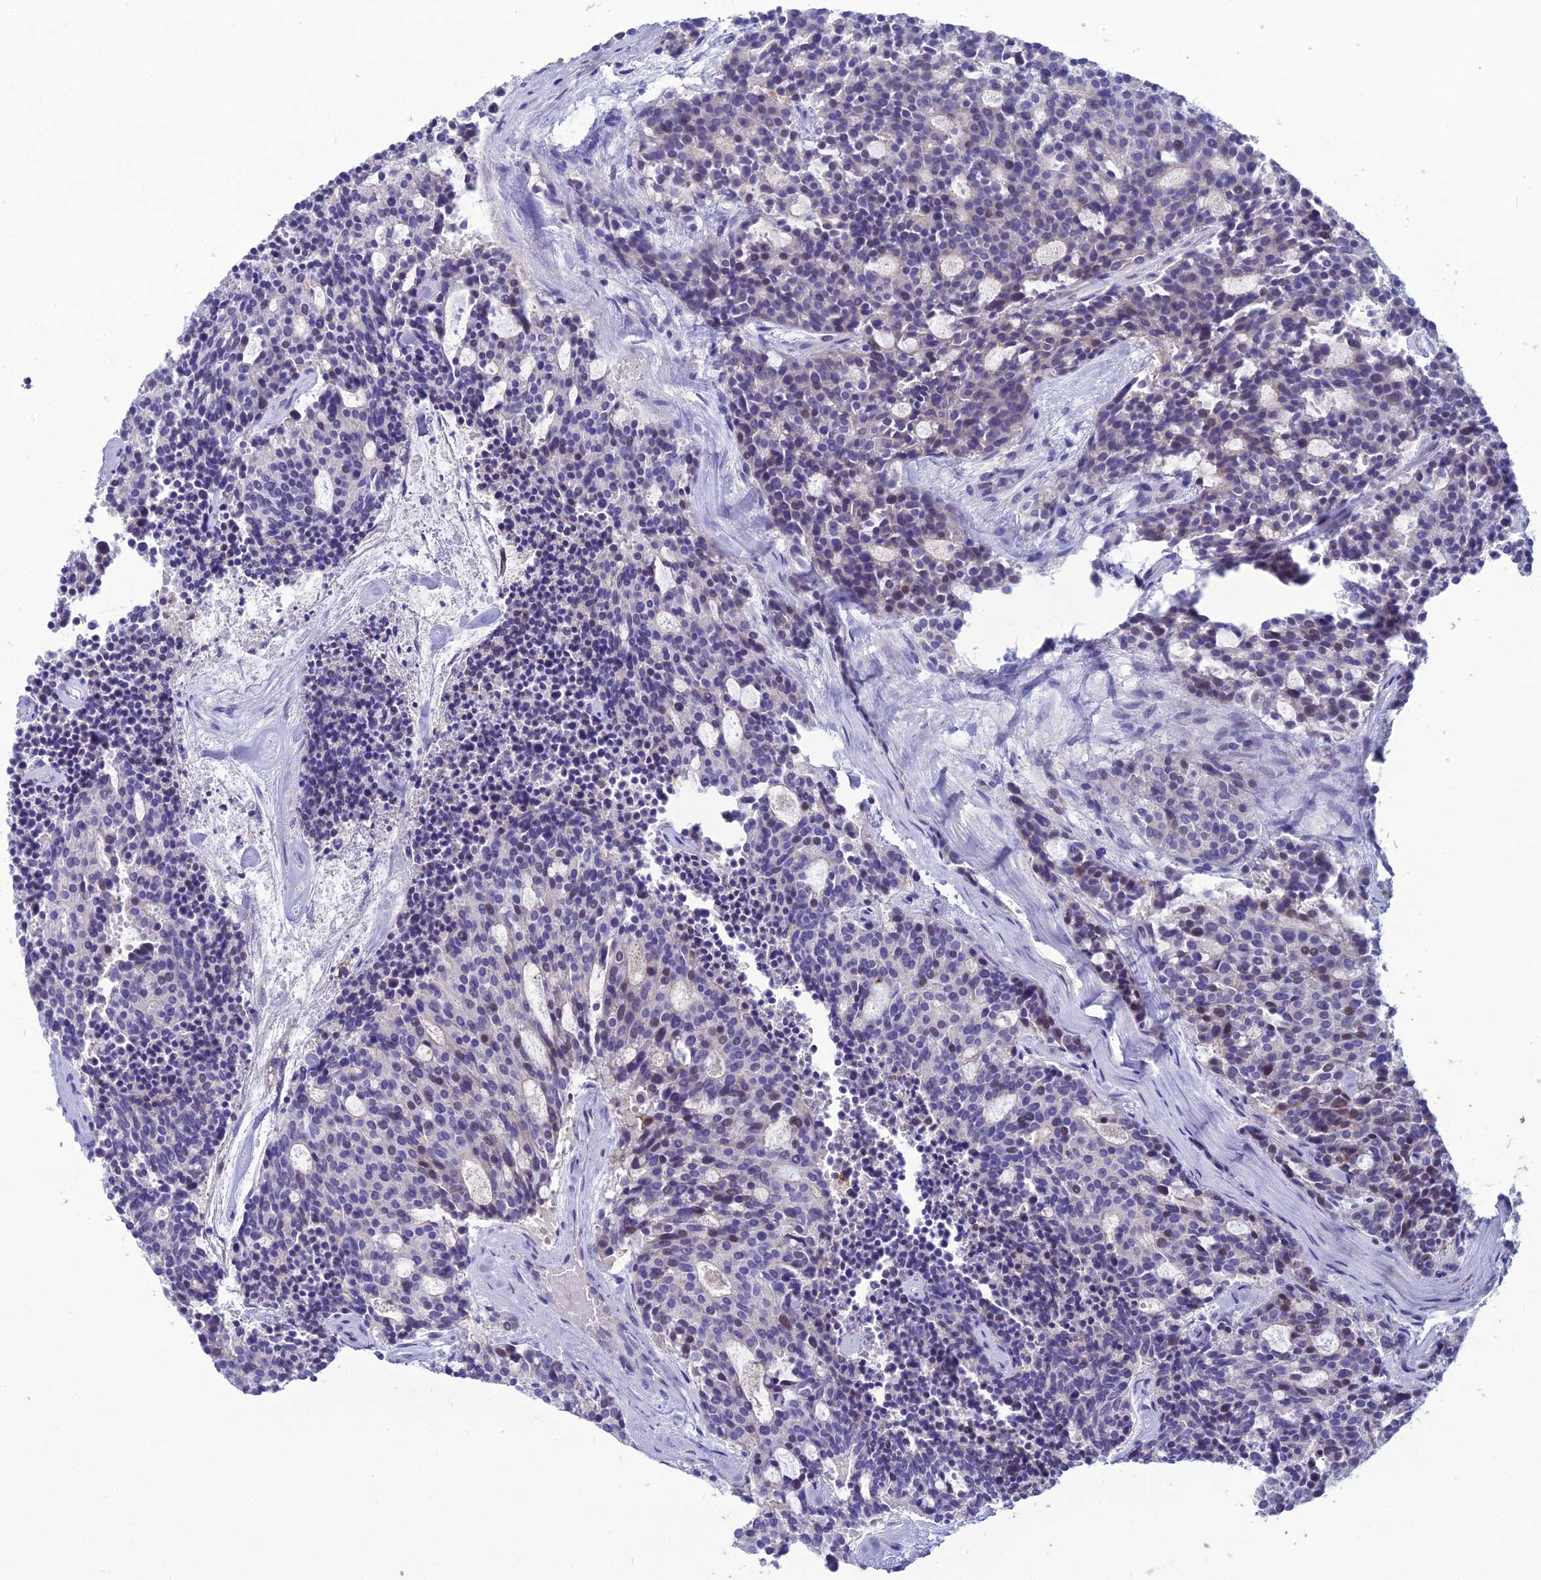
{"staining": {"intensity": "negative", "quantity": "none", "location": "none"}, "tissue": "carcinoid", "cell_type": "Tumor cells", "image_type": "cancer", "snomed": [{"axis": "morphology", "description": "Carcinoid, malignant, NOS"}, {"axis": "topography", "description": "Pancreas"}], "caption": "Immunohistochemistry (IHC) micrograph of human carcinoid stained for a protein (brown), which displays no expression in tumor cells.", "gene": "CRB2", "patient": {"sex": "female", "age": 54}}